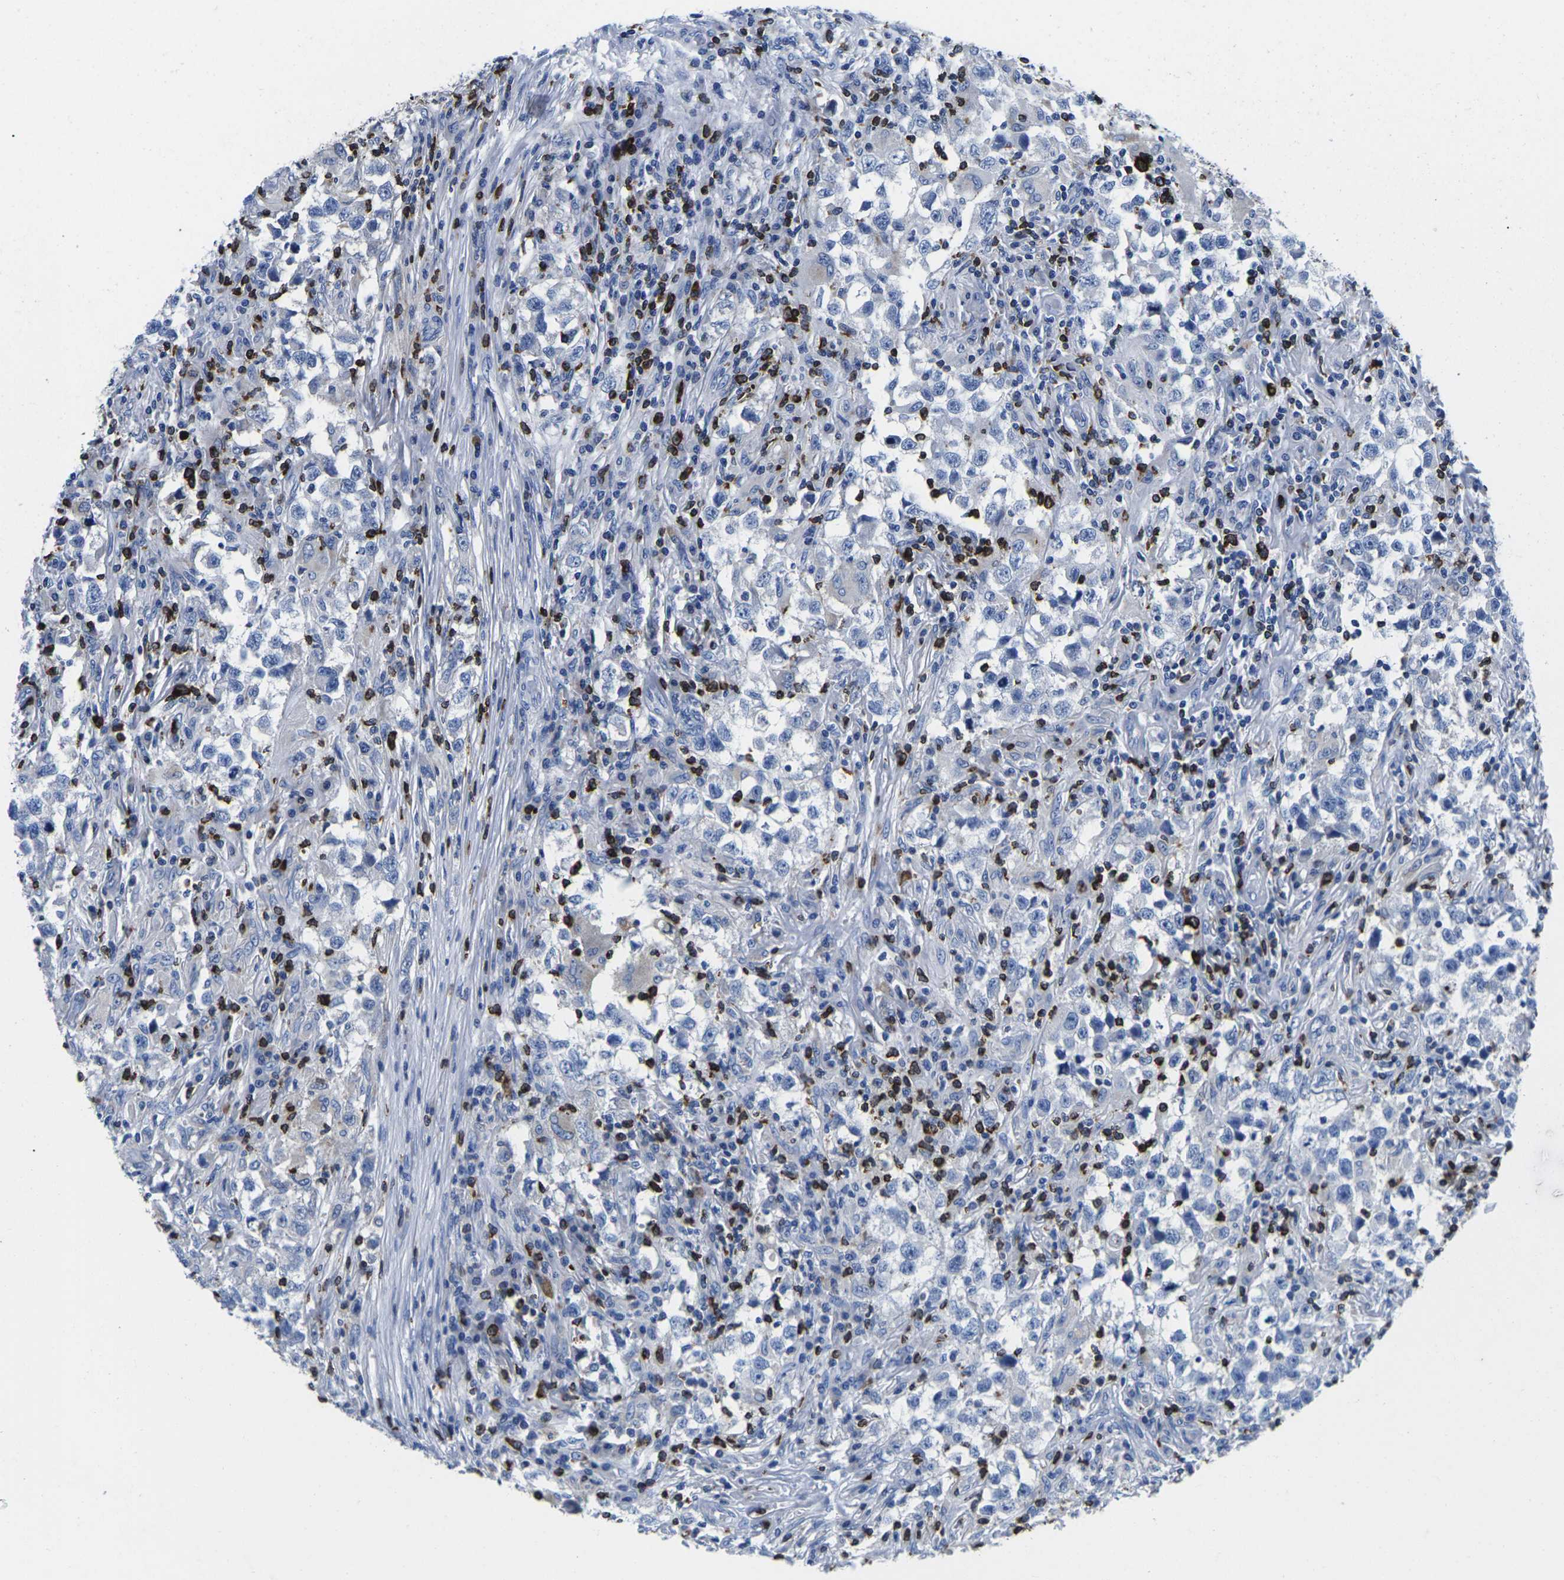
{"staining": {"intensity": "negative", "quantity": "none", "location": "none"}, "tissue": "testis cancer", "cell_type": "Tumor cells", "image_type": "cancer", "snomed": [{"axis": "morphology", "description": "Carcinoma, Embryonal, NOS"}, {"axis": "topography", "description": "Testis"}], "caption": "This is an IHC histopathology image of human testis cancer. There is no expression in tumor cells.", "gene": "CTSW", "patient": {"sex": "male", "age": 21}}